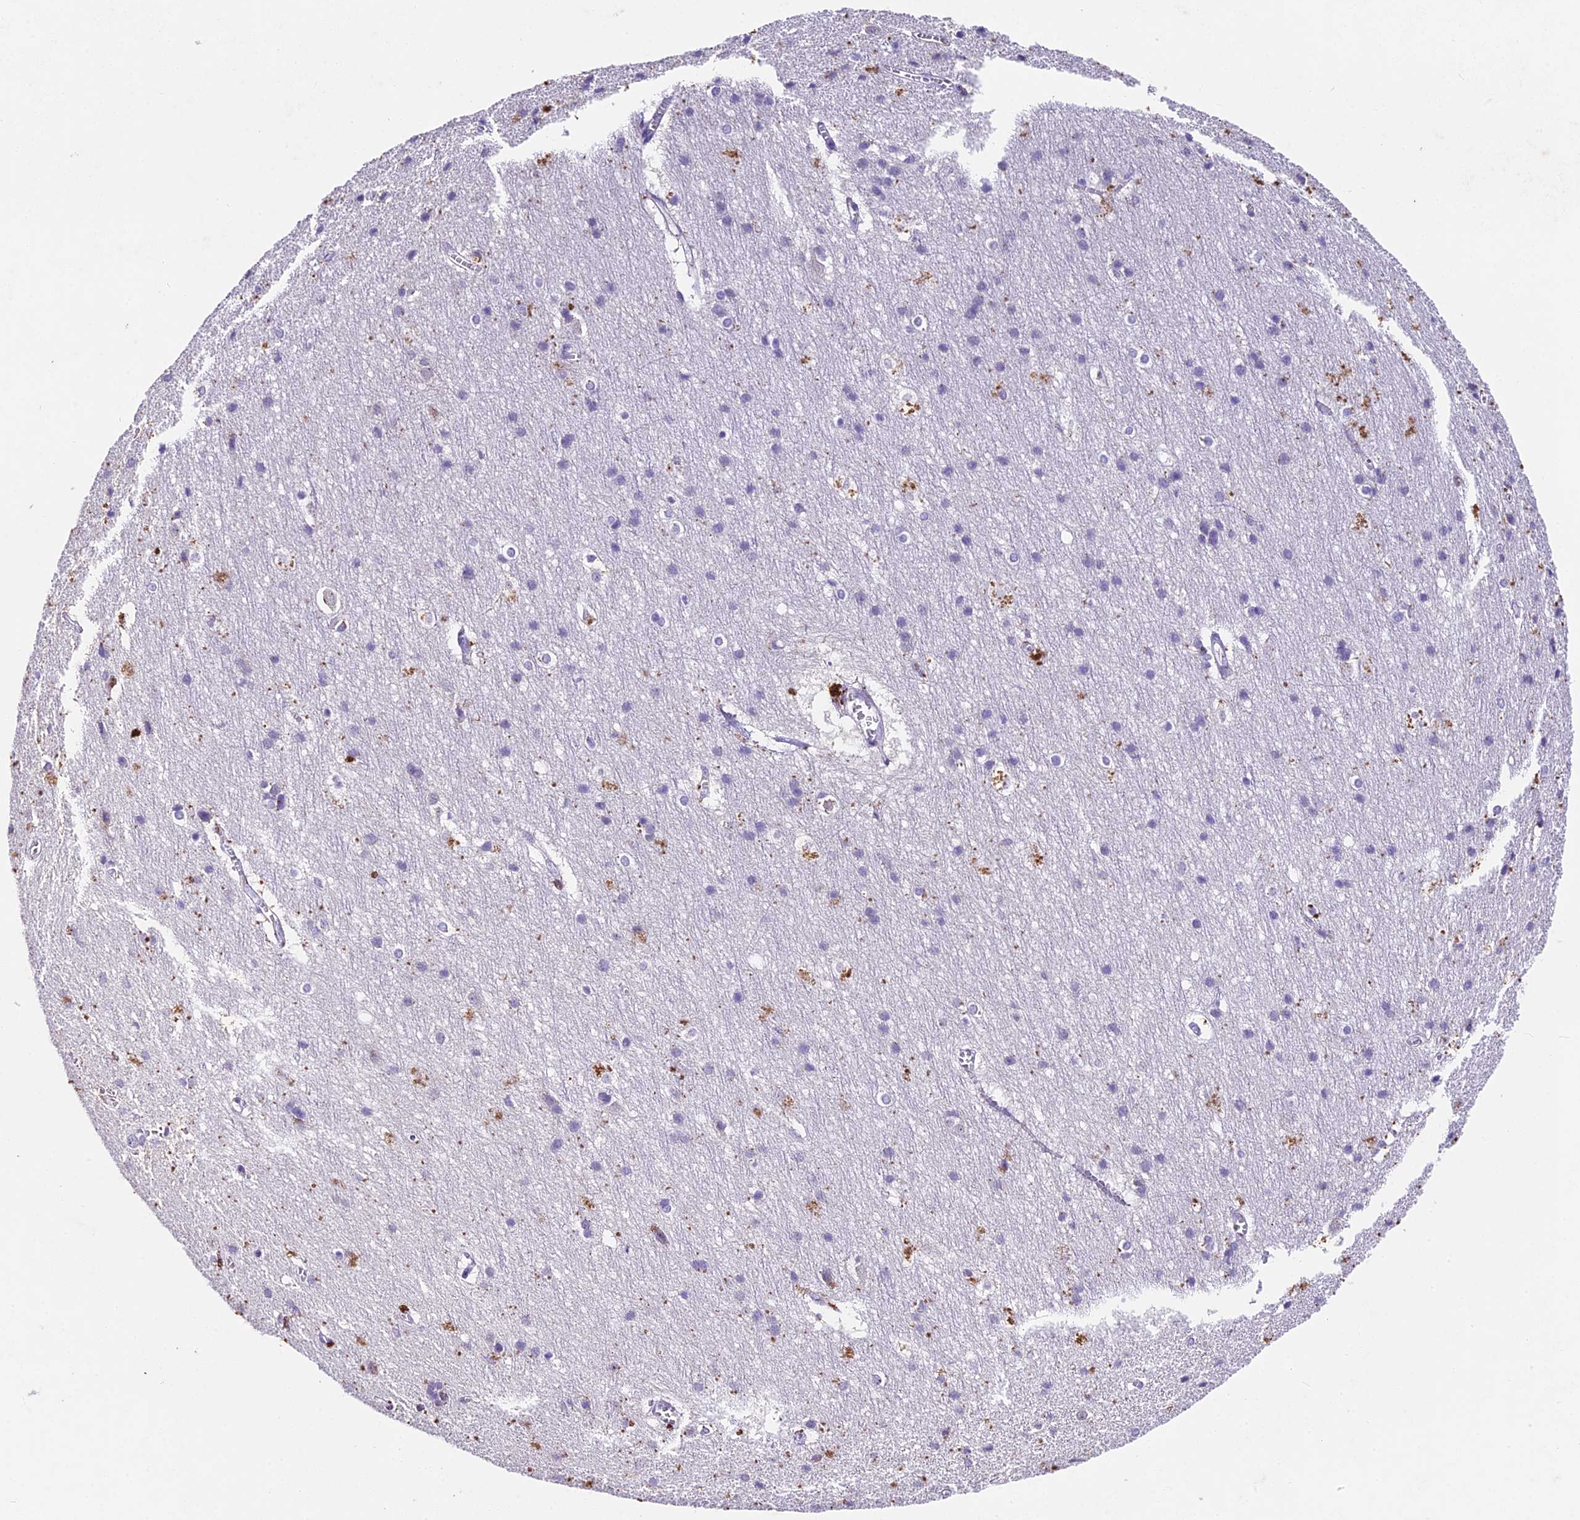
{"staining": {"intensity": "negative", "quantity": "none", "location": "none"}, "tissue": "cerebral cortex", "cell_type": "Endothelial cells", "image_type": "normal", "snomed": [{"axis": "morphology", "description": "Normal tissue, NOS"}, {"axis": "topography", "description": "Cerebral cortex"}], "caption": "Immunohistochemical staining of unremarkable cerebral cortex shows no significant positivity in endothelial cells. Brightfield microscopy of IHC stained with DAB (3,3'-diaminobenzidine) (brown) and hematoxylin (blue), captured at high magnification.", "gene": "IFT140", "patient": {"sex": "male", "age": 54}}